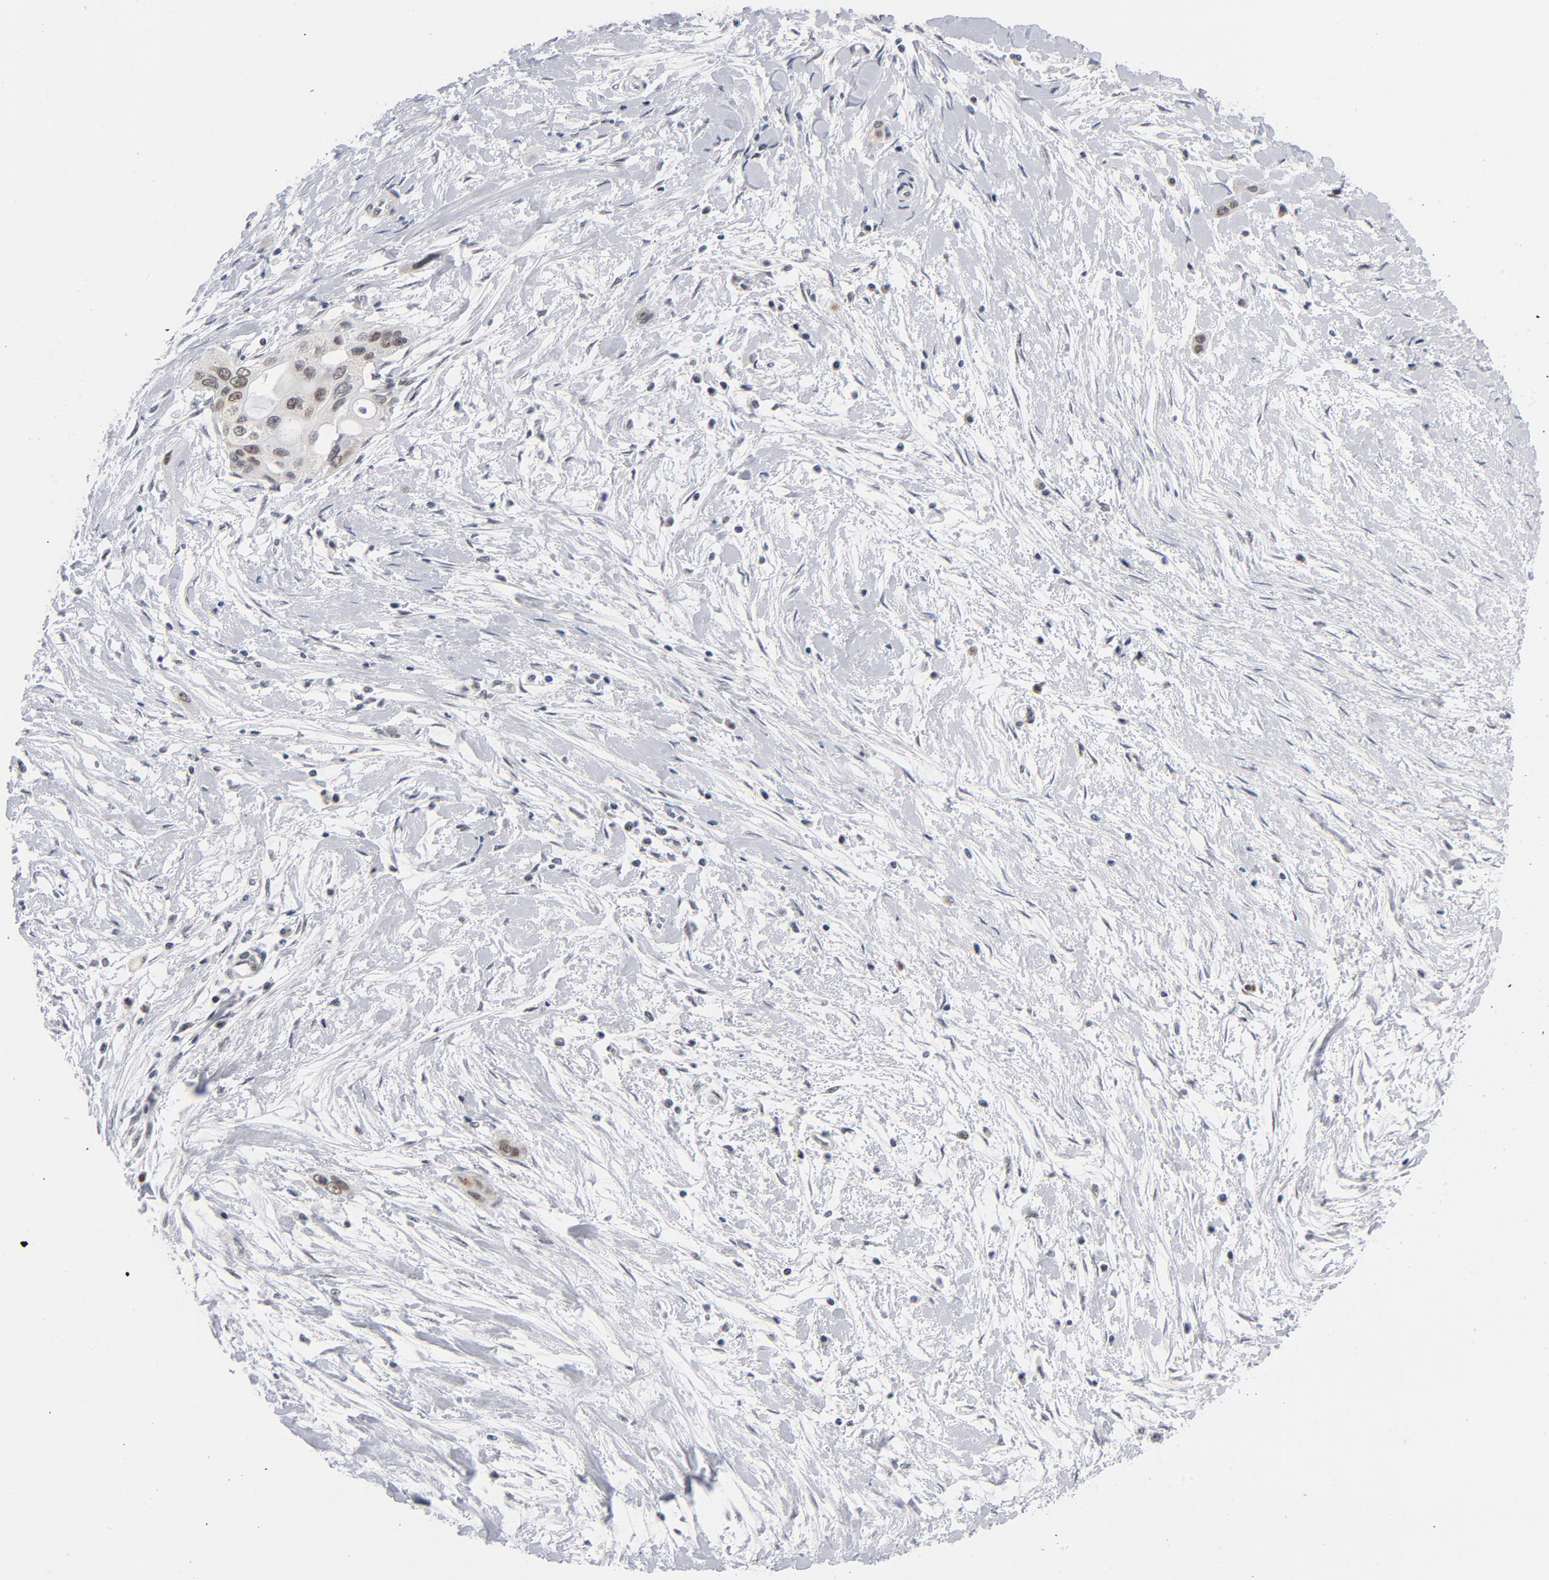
{"staining": {"intensity": "moderate", "quantity": "25%-75%", "location": "cytoplasmic/membranous,nuclear"}, "tissue": "pancreatic cancer", "cell_type": "Tumor cells", "image_type": "cancer", "snomed": [{"axis": "morphology", "description": "Adenocarcinoma, NOS"}, {"axis": "topography", "description": "Pancreas"}], "caption": "Immunohistochemical staining of pancreatic cancer (adenocarcinoma) exhibits medium levels of moderate cytoplasmic/membranous and nuclear expression in about 25%-75% of tumor cells. (Stains: DAB in brown, nuclei in blue, Microscopy: brightfield microscopy at high magnification).", "gene": "BAP1", "patient": {"sex": "female", "age": 60}}